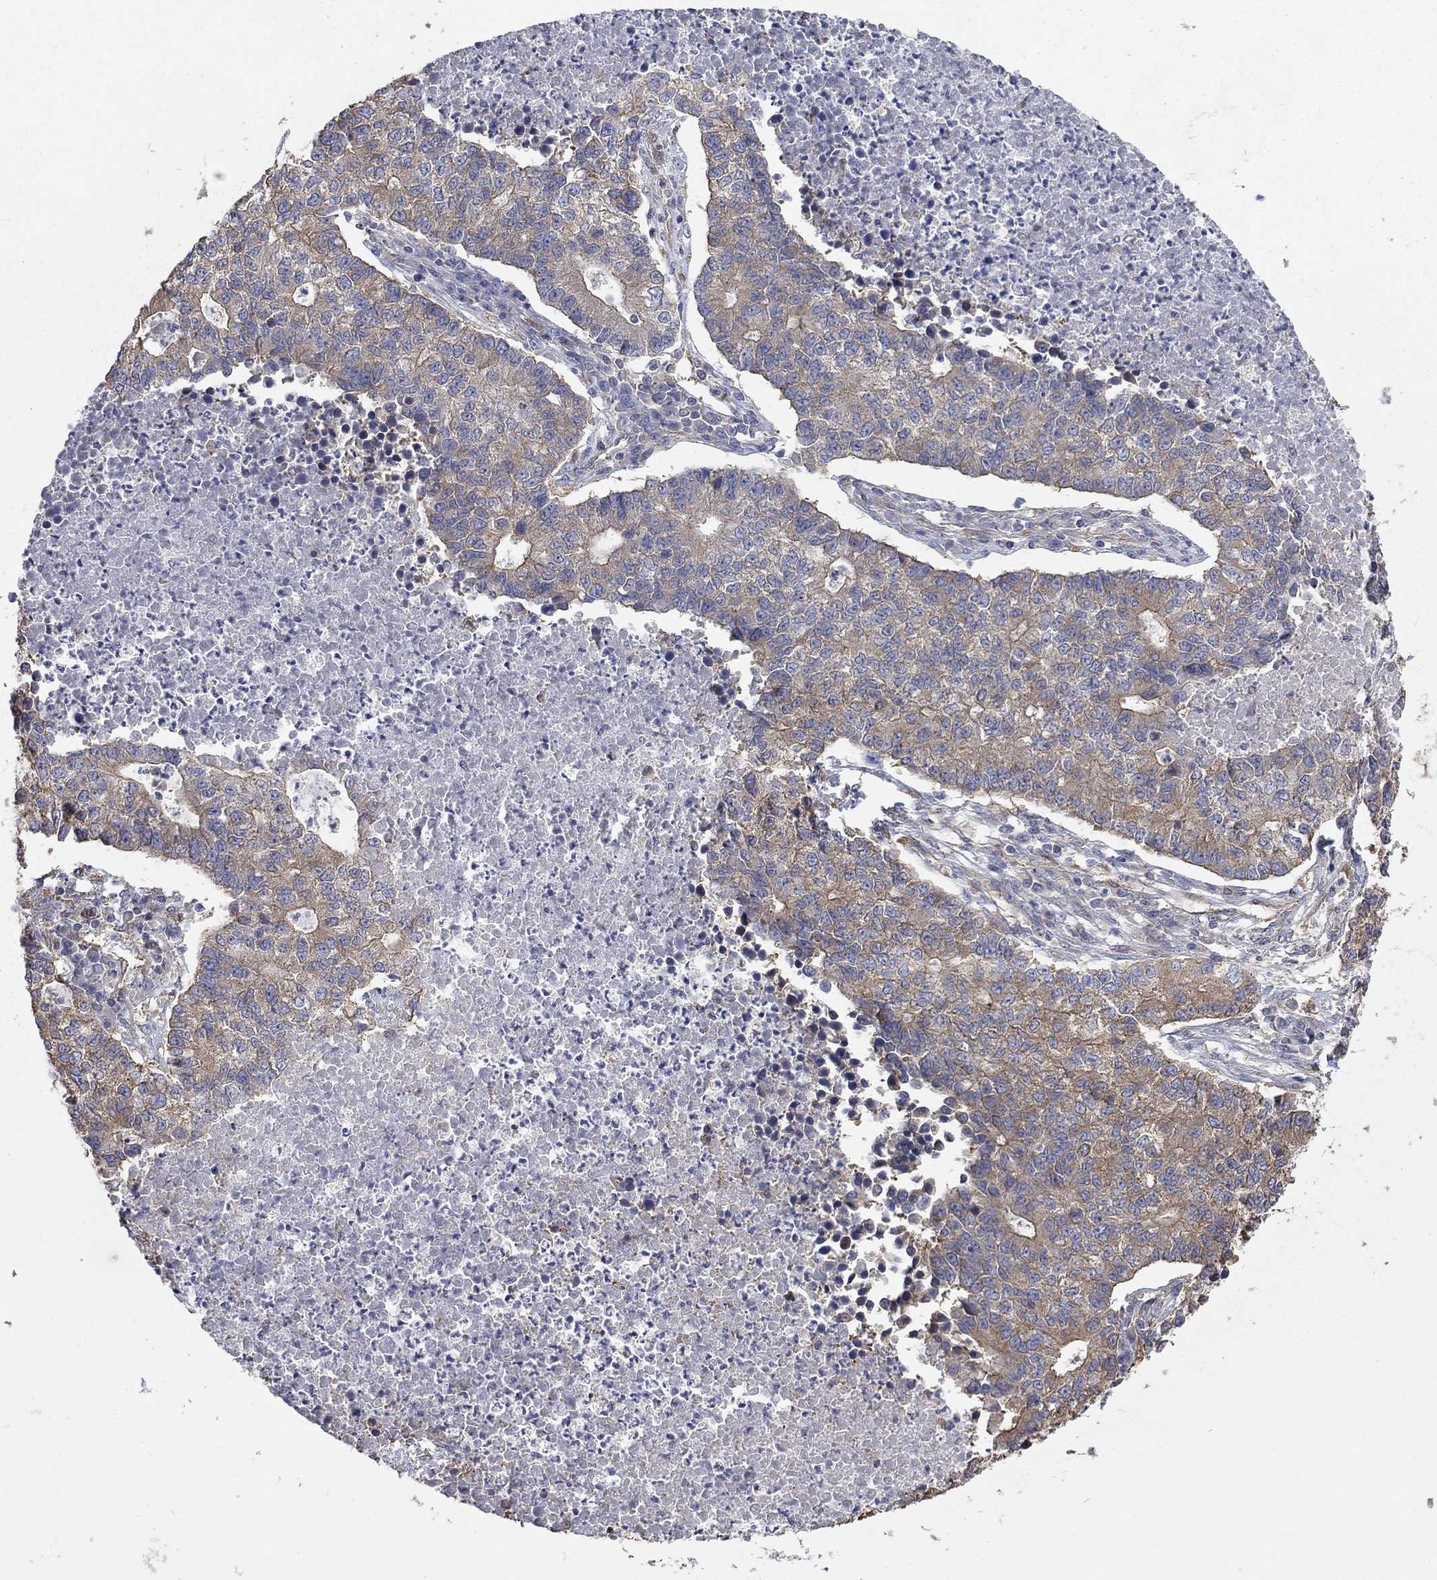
{"staining": {"intensity": "moderate", "quantity": "25%-75%", "location": "cytoplasmic/membranous"}, "tissue": "lung cancer", "cell_type": "Tumor cells", "image_type": "cancer", "snomed": [{"axis": "morphology", "description": "Adenocarcinoma, NOS"}, {"axis": "topography", "description": "Lung"}], "caption": "Adenocarcinoma (lung) stained with DAB (3,3'-diaminobenzidine) immunohistochemistry (IHC) reveals medium levels of moderate cytoplasmic/membranous expression in about 25%-75% of tumor cells.", "gene": "DPYSL2", "patient": {"sex": "male", "age": 57}}